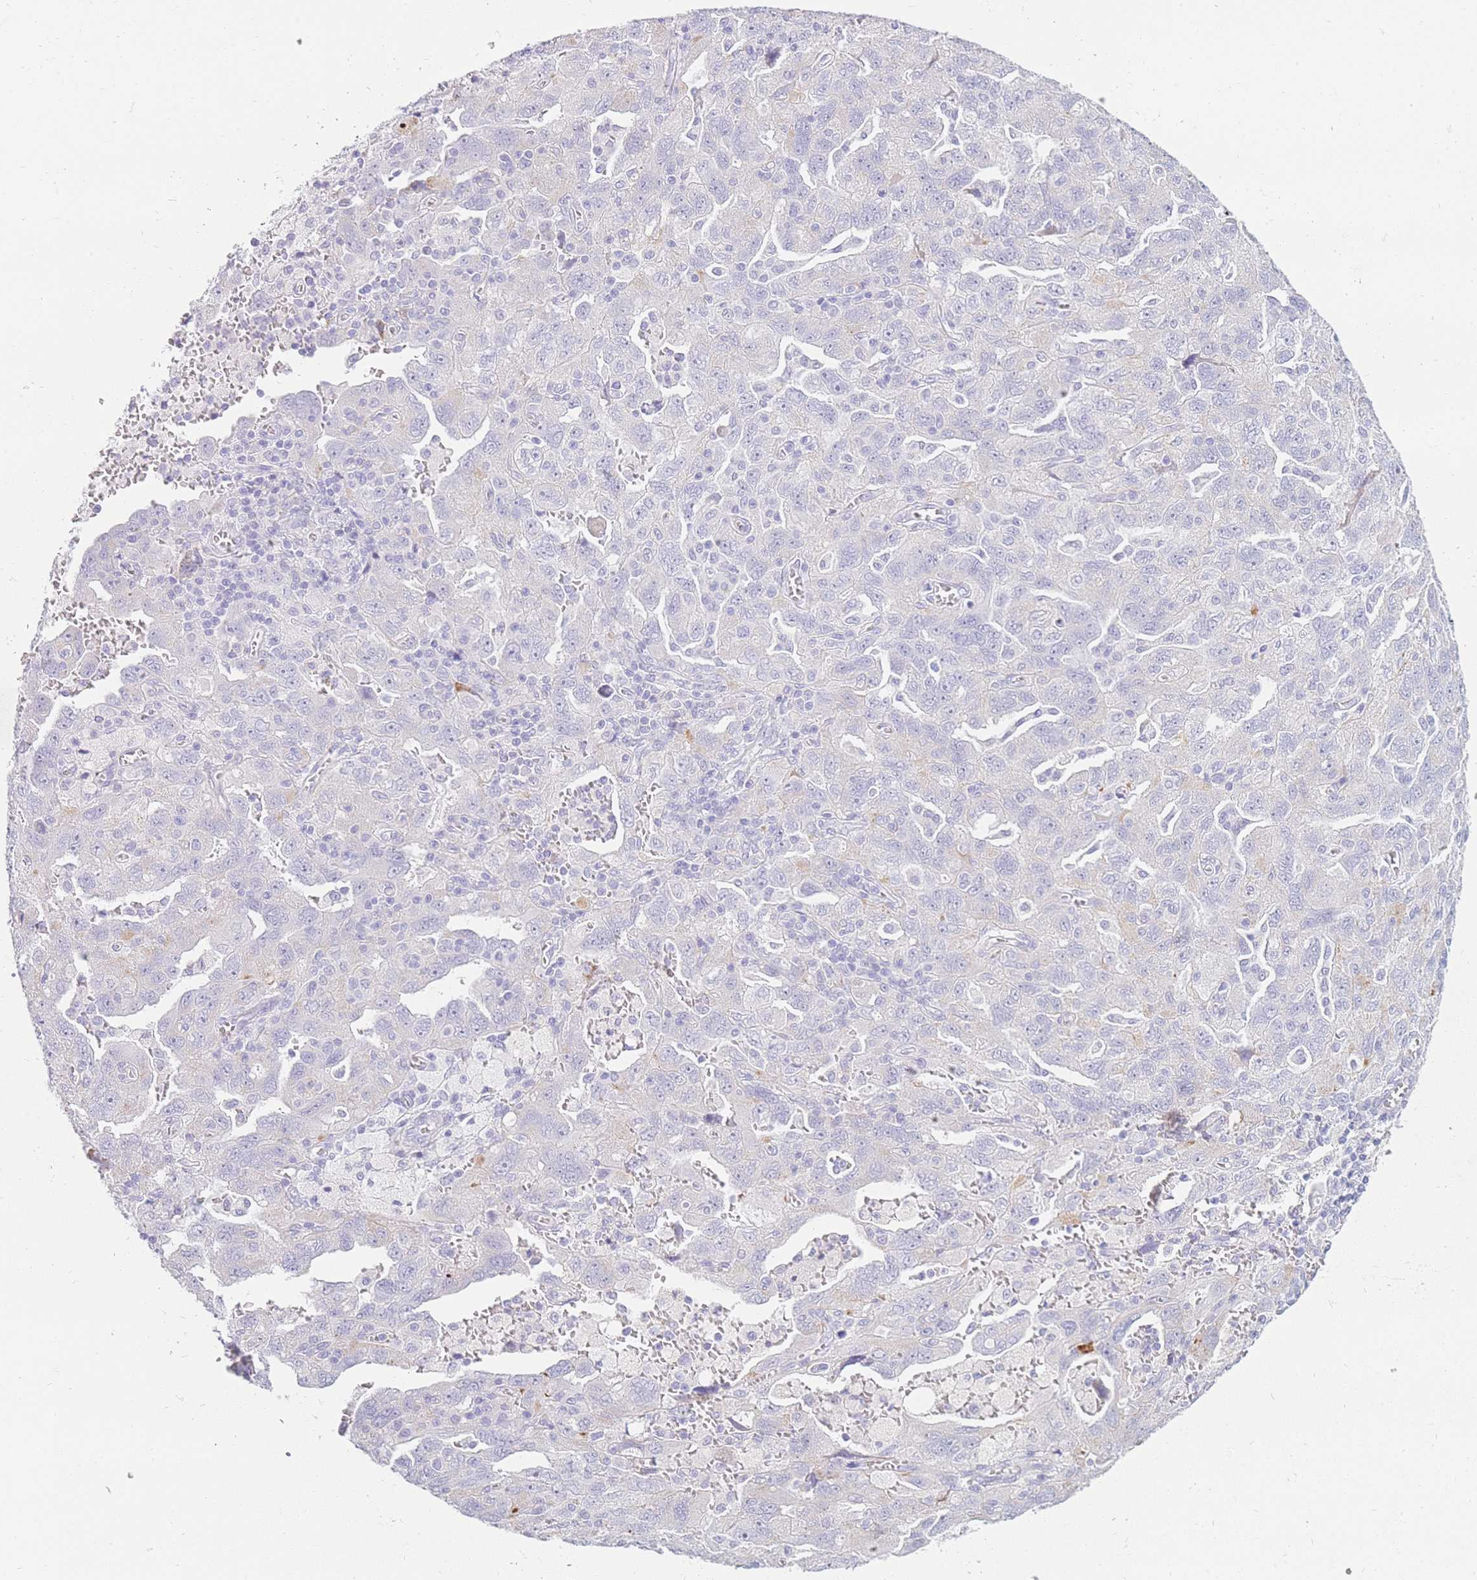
{"staining": {"intensity": "negative", "quantity": "none", "location": "none"}, "tissue": "ovarian cancer", "cell_type": "Tumor cells", "image_type": "cancer", "snomed": [{"axis": "morphology", "description": "Carcinoma, NOS"}, {"axis": "morphology", "description": "Cystadenocarcinoma, serous, NOS"}, {"axis": "topography", "description": "Ovary"}], "caption": "DAB (3,3'-diaminobenzidine) immunohistochemical staining of serous cystadenocarcinoma (ovarian) exhibits no significant staining in tumor cells.", "gene": "UPK1A", "patient": {"sex": "female", "age": 69}}